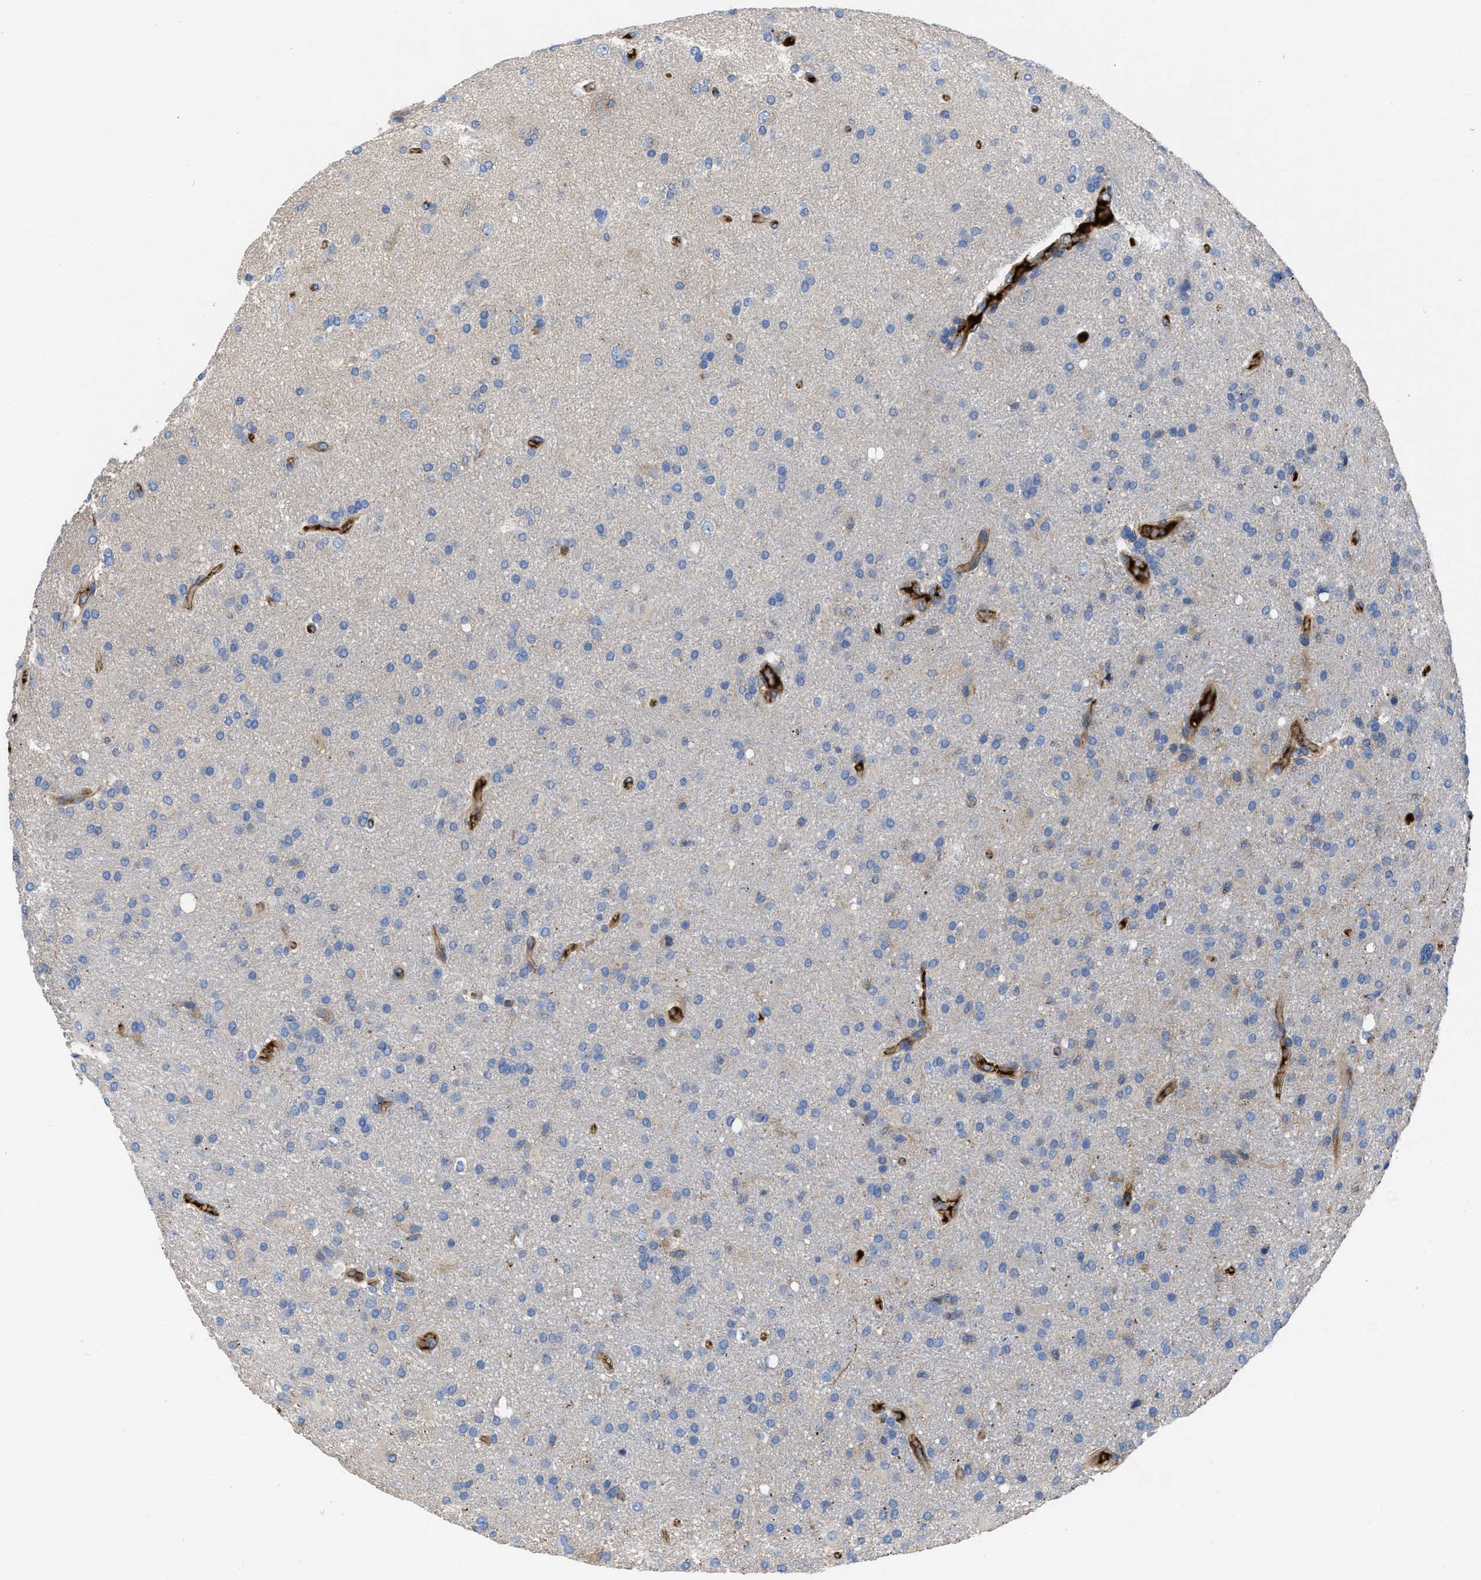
{"staining": {"intensity": "weak", "quantity": "<25%", "location": "cytoplasmic/membranous"}, "tissue": "glioma", "cell_type": "Tumor cells", "image_type": "cancer", "snomed": [{"axis": "morphology", "description": "Glioma, malignant, High grade"}, {"axis": "topography", "description": "Brain"}], "caption": "The immunohistochemistry (IHC) histopathology image has no significant positivity in tumor cells of glioma tissue.", "gene": "TRIOBP", "patient": {"sex": "male", "age": 72}}